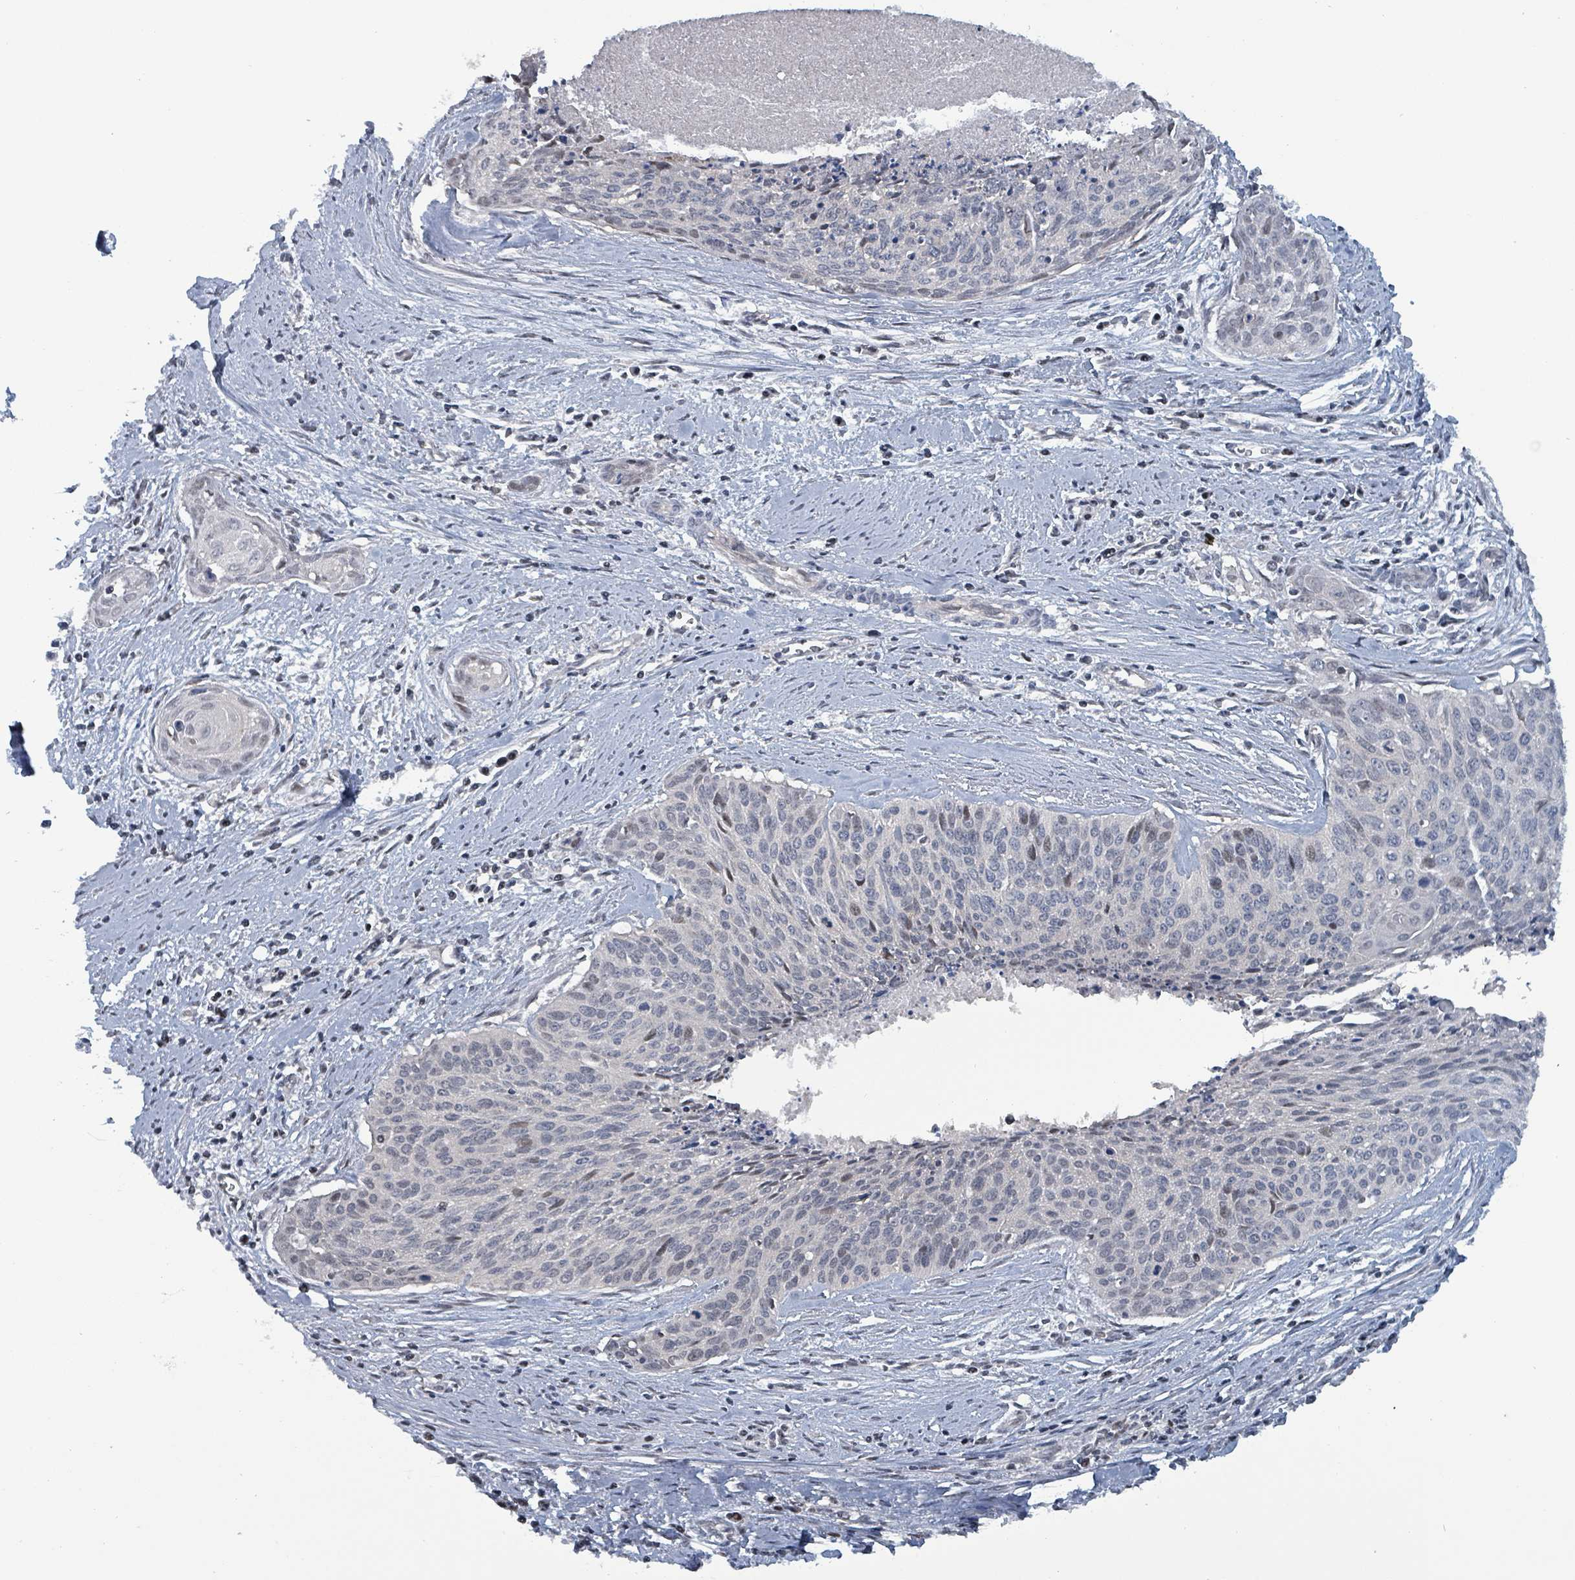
{"staining": {"intensity": "weak", "quantity": "<25%", "location": "nuclear"}, "tissue": "cervical cancer", "cell_type": "Tumor cells", "image_type": "cancer", "snomed": [{"axis": "morphology", "description": "Squamous cell carcinoma, NOS"}, {"axis": "topography", "description": "Cervix"}], "caption": "Cervical cancer (squamous cell carcinoma) stained for a protein using IHC reveals no positivity tumor cells.", "gene": "BIVM", "patient": {"sex": "female", "age": 55}}